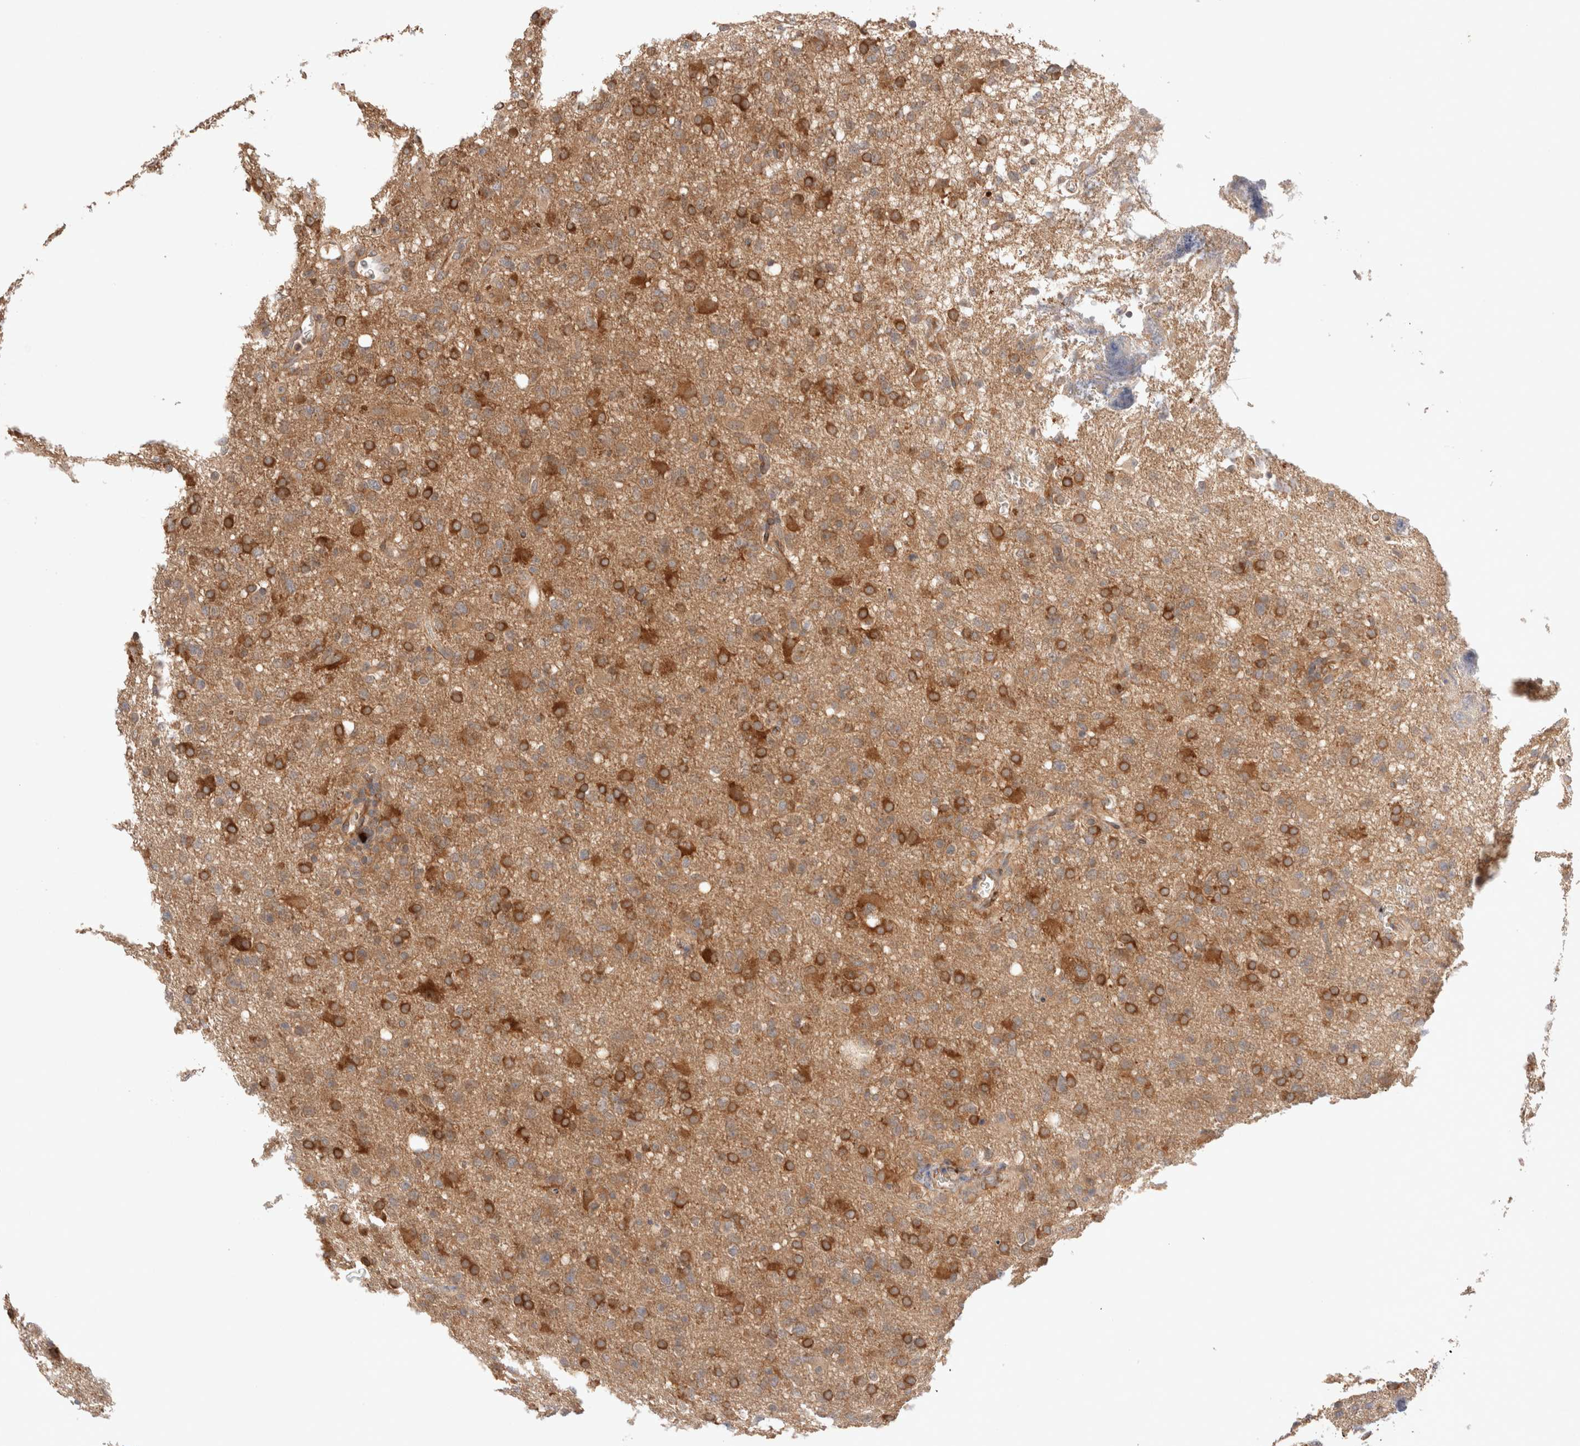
{"staining": {"intensity": "strong", "quantity": "25%-75%", "location": "cytoplasmic/membranous"}, "tissue": "glioma", "cell_type": "Tumor cells", "image_type": "cancer", "snomed": [{"axis": "morphology", "description": "Glioma, malignant, High grade"}, {"axis": "topography", "description": "Brain"}], "caption": "Glioma was stained to show a protein in brown. There is high levels of strong cytoplasmic/membranous expression in approximately 25%-75% of tumor cells.", "gene": "KLHL20", "patient": {"sex": "female", "age": 57}}